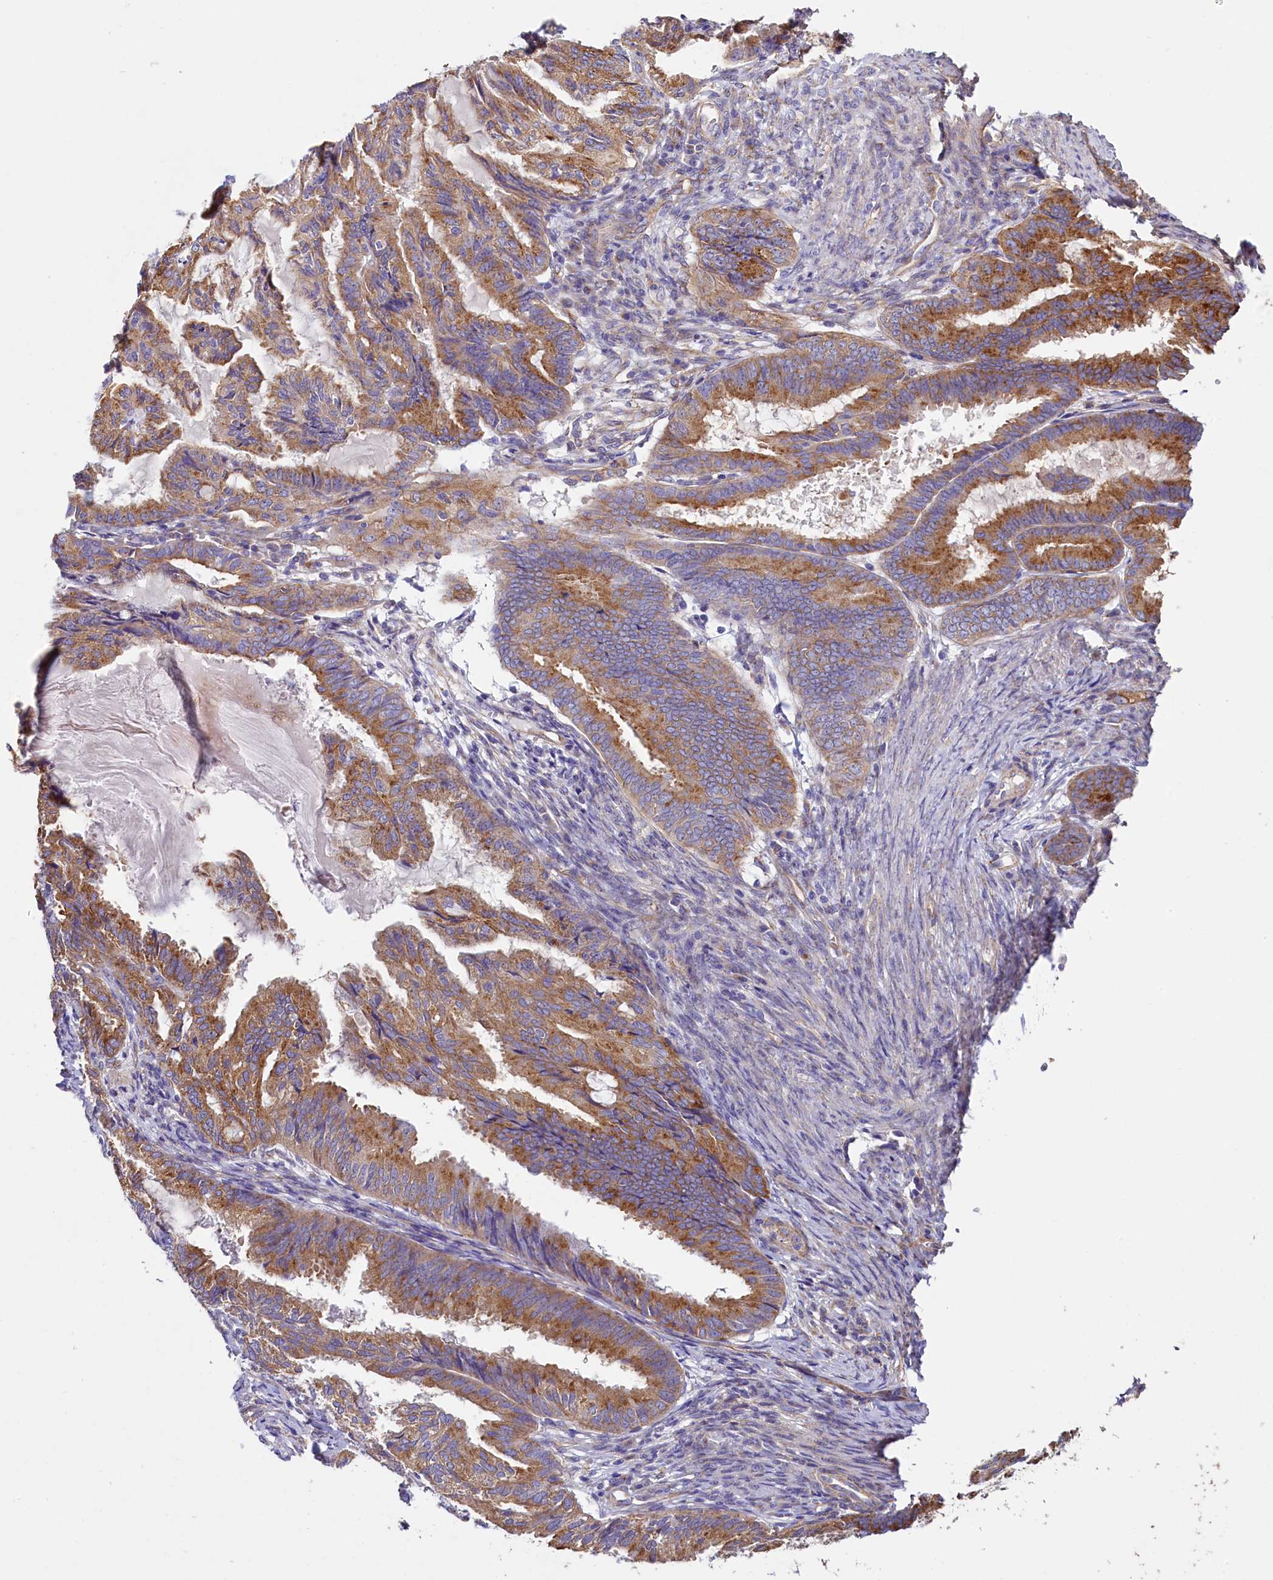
{"staining": {"intensity": "moderate", "quantity": ">75%", "location": "cytoplasmic/membranous"}, "tissue": "endometrial cancer", "cell_type": "Tumor cells", "image_type": "cancer", "snomed": [{"axis": "morphology", "description": "Adenocarcinoma, NOS"}, {"axis": "topography", "description": "Endometrium"}], "caption": "Moderate cytoplasmic/membranous protein positivity is appreciated in approximately >75% of tumor cells in adenocarcinoma (endometrial).", "gene": "GPR21", "patient": {"sex": "female", "age": 86}}